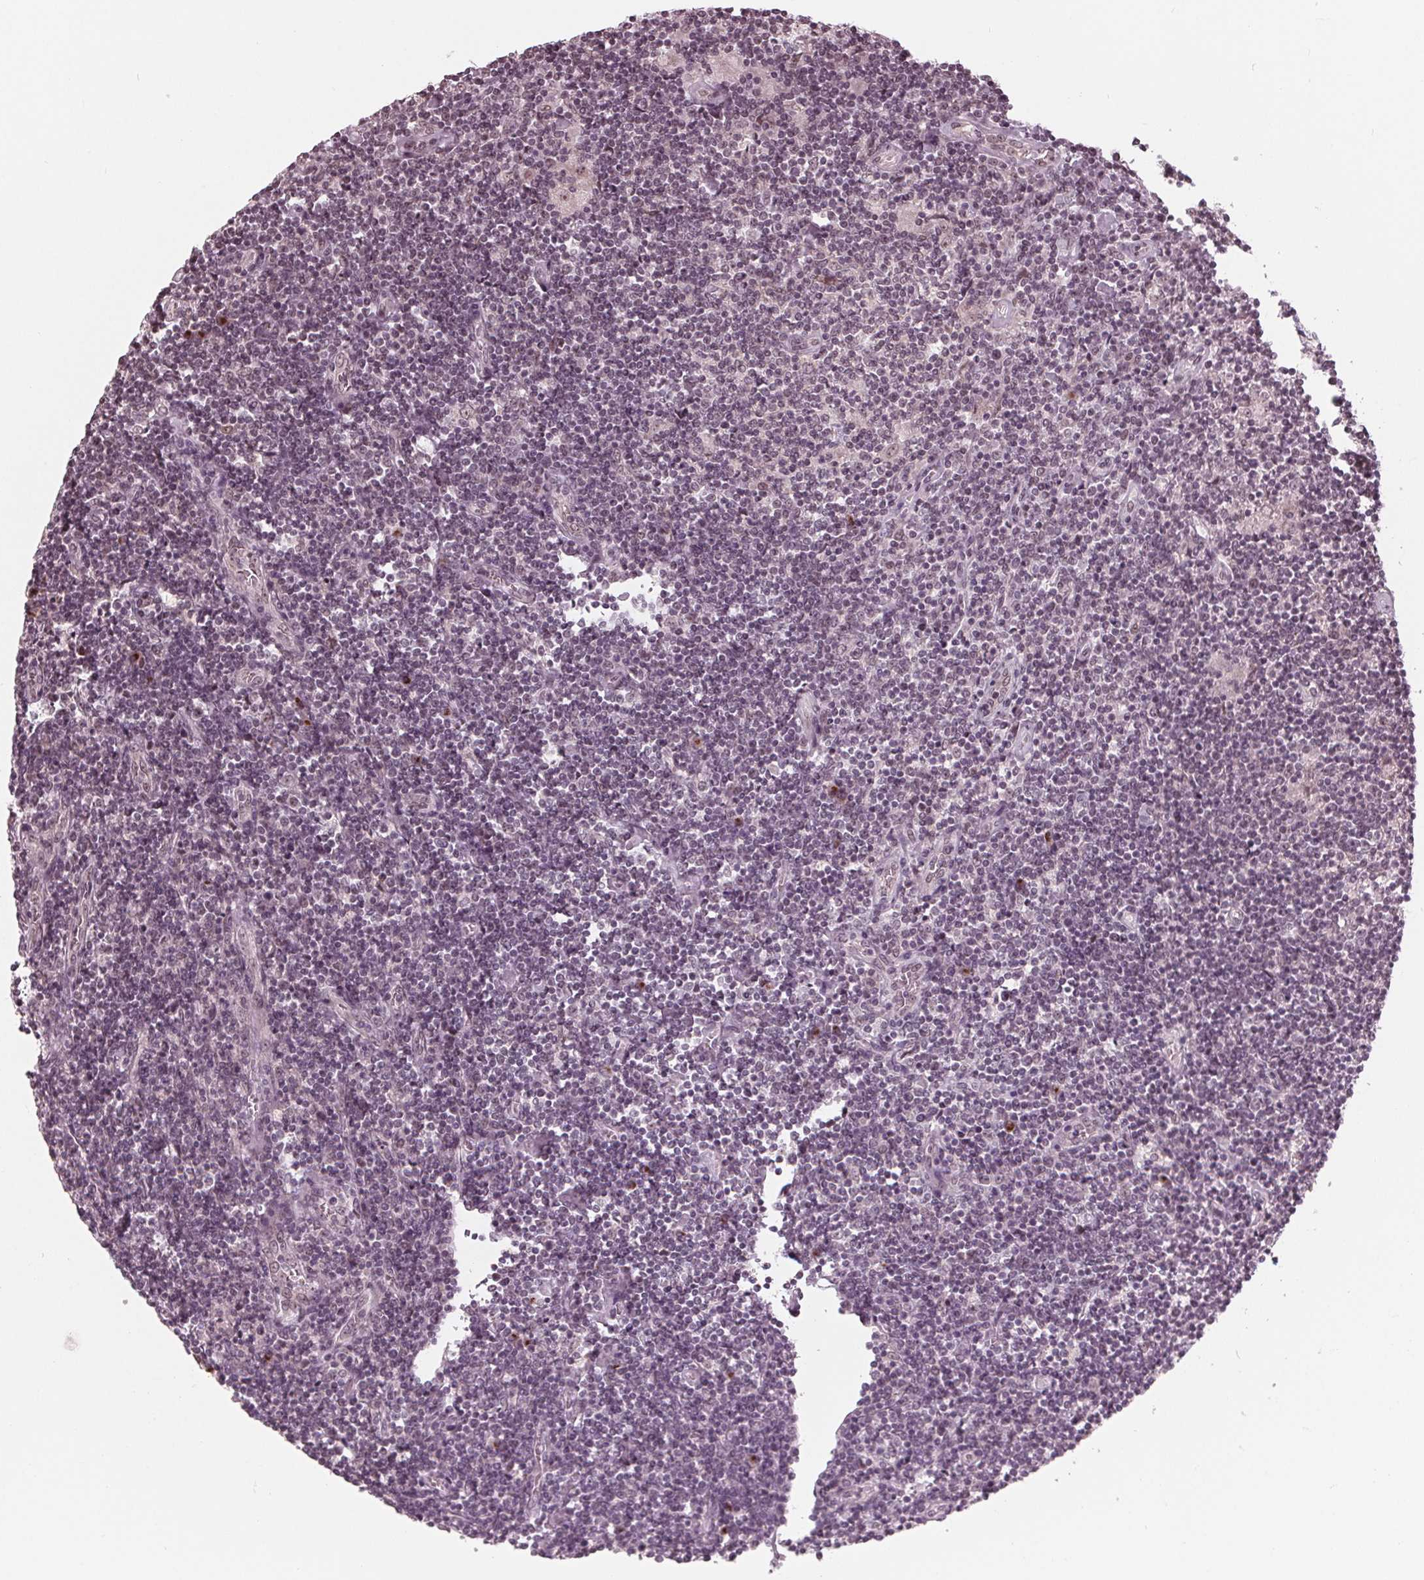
{"staining": {"intensity": "moderate", "quantity": "25%-75%", "location": "nuclear"}, "tissue": "lymphoma", "cell_type": "Tumor cells", "image_type": "cancer", "snomed": [{"axis": "morphology", "description": "Hodgkin's disease, NOS"}, {"axis": "topography", "description": "Lymph node"}], "caption": "Hodgkin's disease tissue displays moderate nuclear expression in approximately 25%-75% of tumor cells Nuclei are stained in blue.", "gene": "SLX4", "patient": {"sex": "male", "age": 40}}